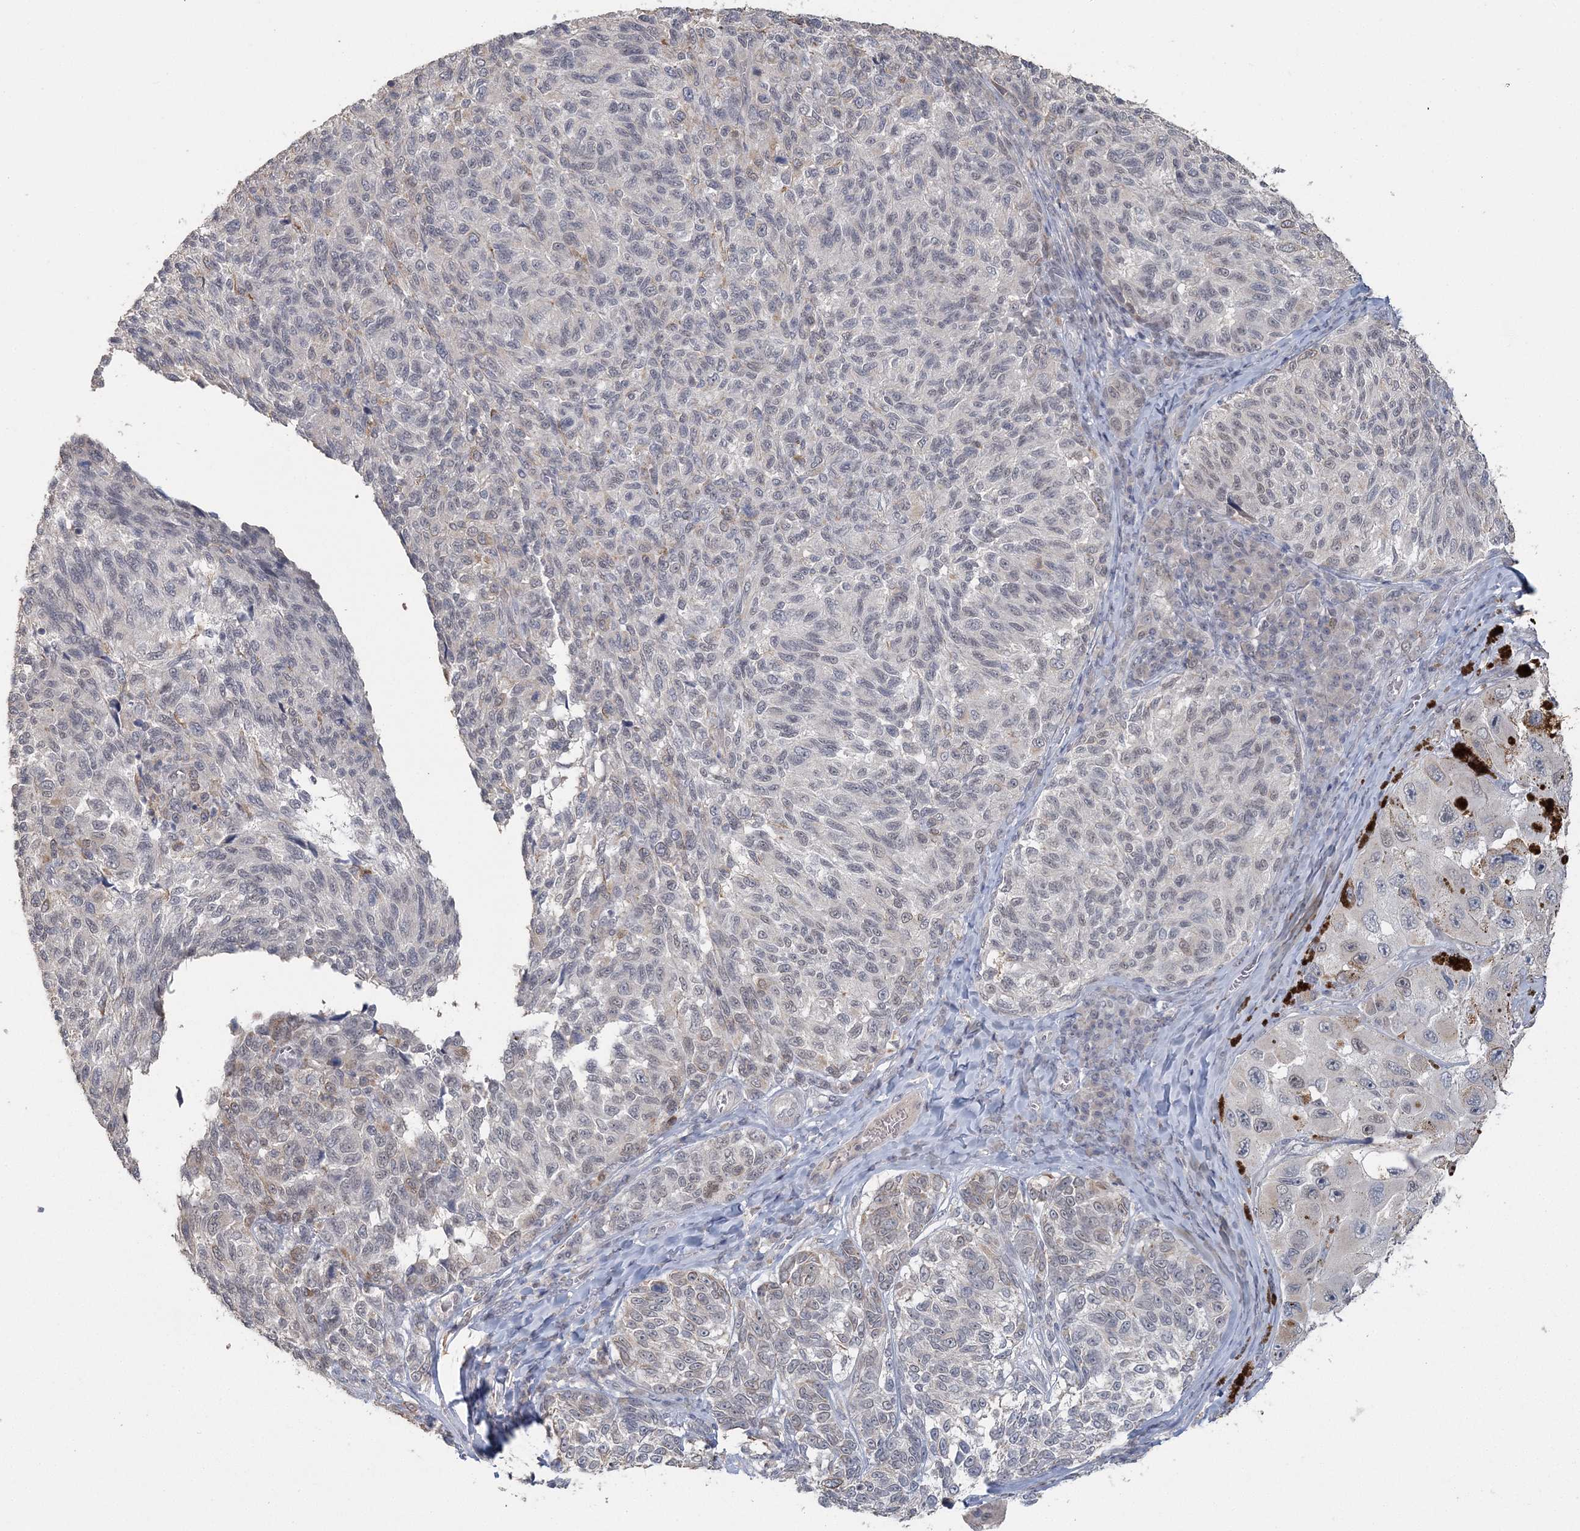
{"staining": {"intensity": "weak", "quantity": "<25%", "location": "nuclear"}, "tissue": "melanoma", "cell_type": "Tumor cells", "image_type": "cancer", "snomed": [{"axis": "morphology", "description": "Malignant melanoma, NOS"}, {"axis": "topography", "description": "Skin"}], "caption": "Photomicrograph shows no protein positivity in tumor cells of malignant melanoma tissue. (Stains: DAB (3,3'-diaminobenzidine) immunohistochemistry (IHC) with hematoxylin counter stain, Microscopy: brightfield microscopy at high magnification).", "gene": "UIMC1", "patient": {"sex": "female", "age": 73}}